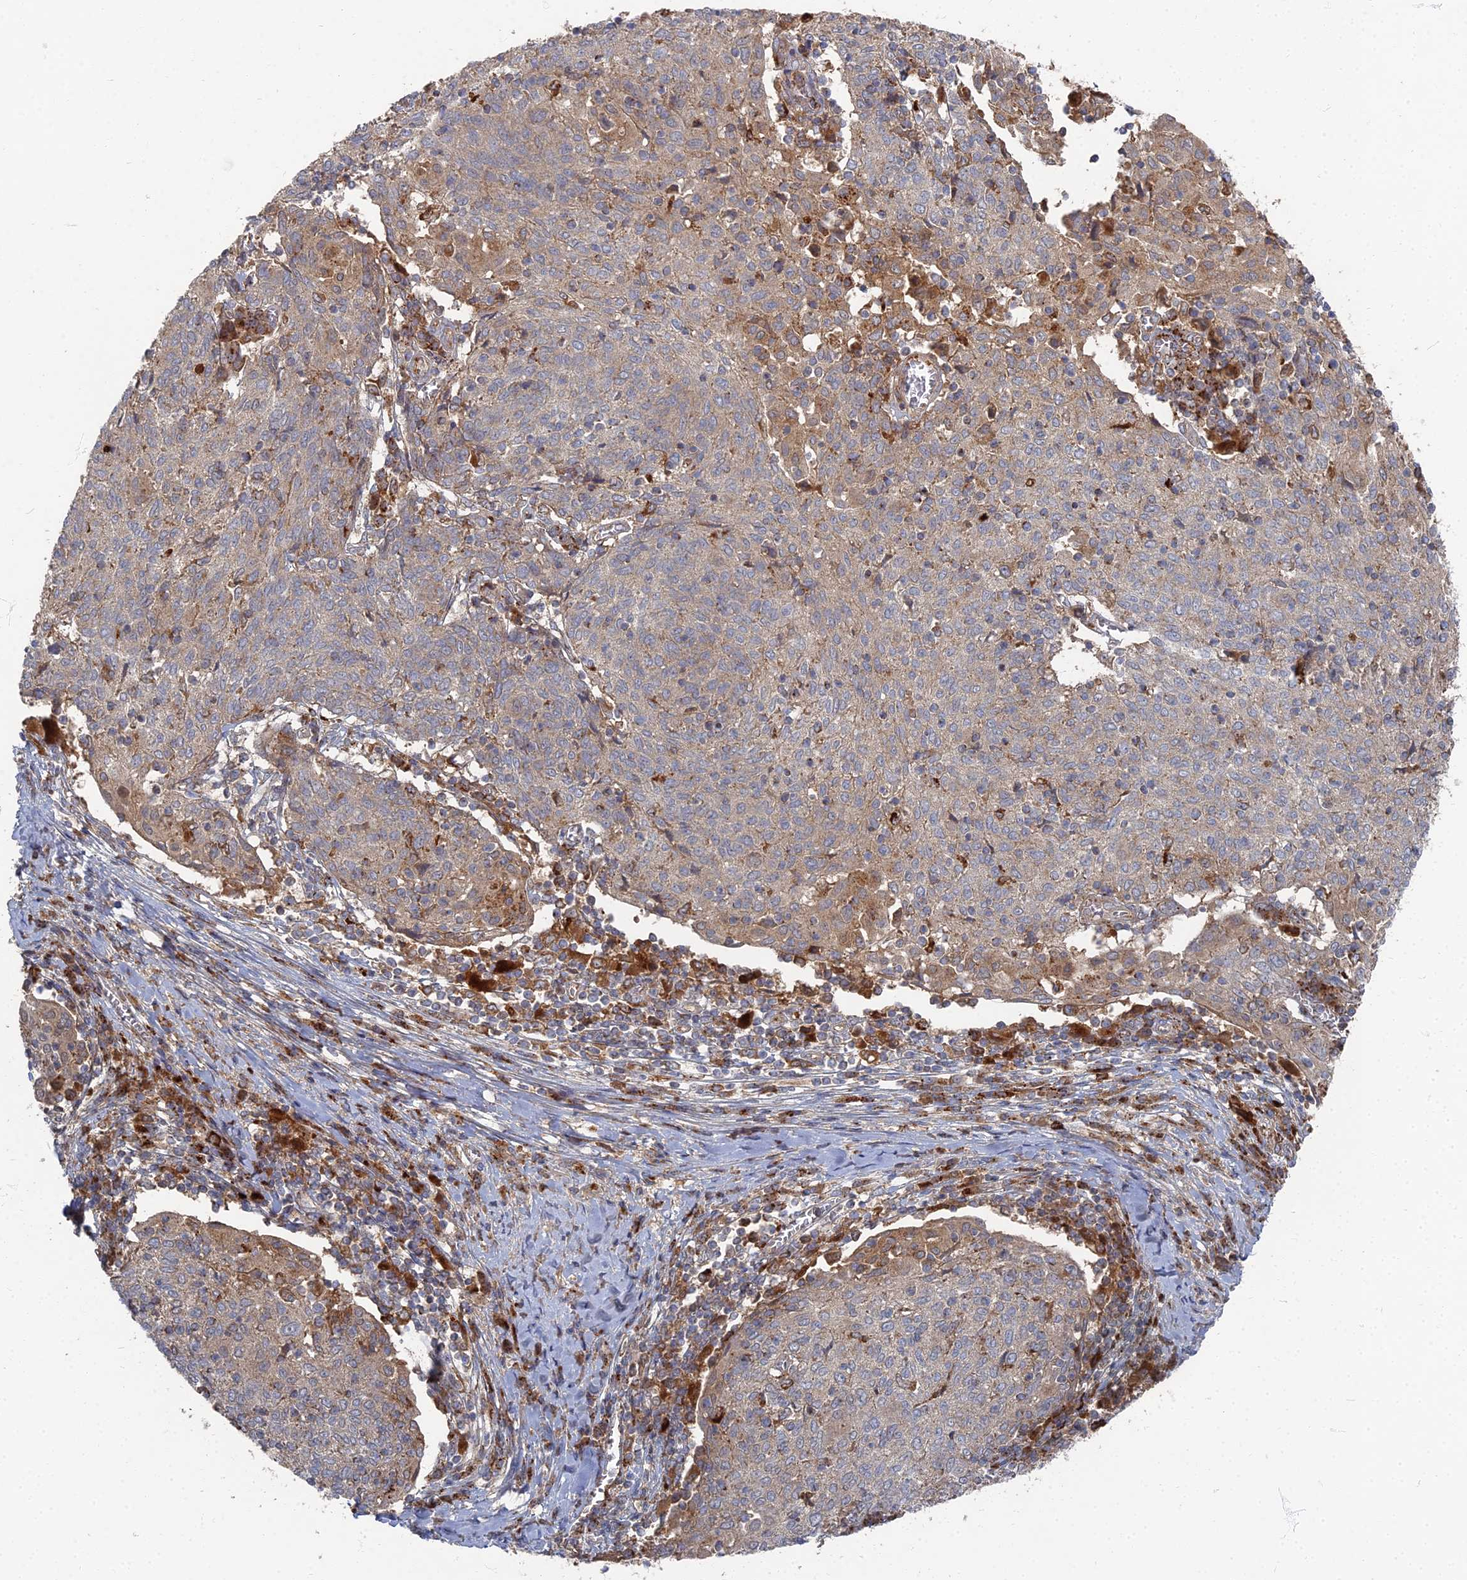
{"staining": {"intensity": "moderate", "quantity": "<25%", "location": "cytoplasmic/membranous"}, "tissue": "cervical cancer", "cell_type": "Tumor cells", "image_type": "cancer", "snomed": [{"axis": "morphology", "description": "Squamous cell carcinoma, NOS"}, {"axis": "topography", "description": "Cervix"}], "caption": "Protein expression analysis of human squamous cell carcinoma (cervical) reveals moderate cytoplasmic/membranous staining in about <25% of tumor cells.", "gene": "PPCDC", "patient": {"sex": "female", "age": 52}}